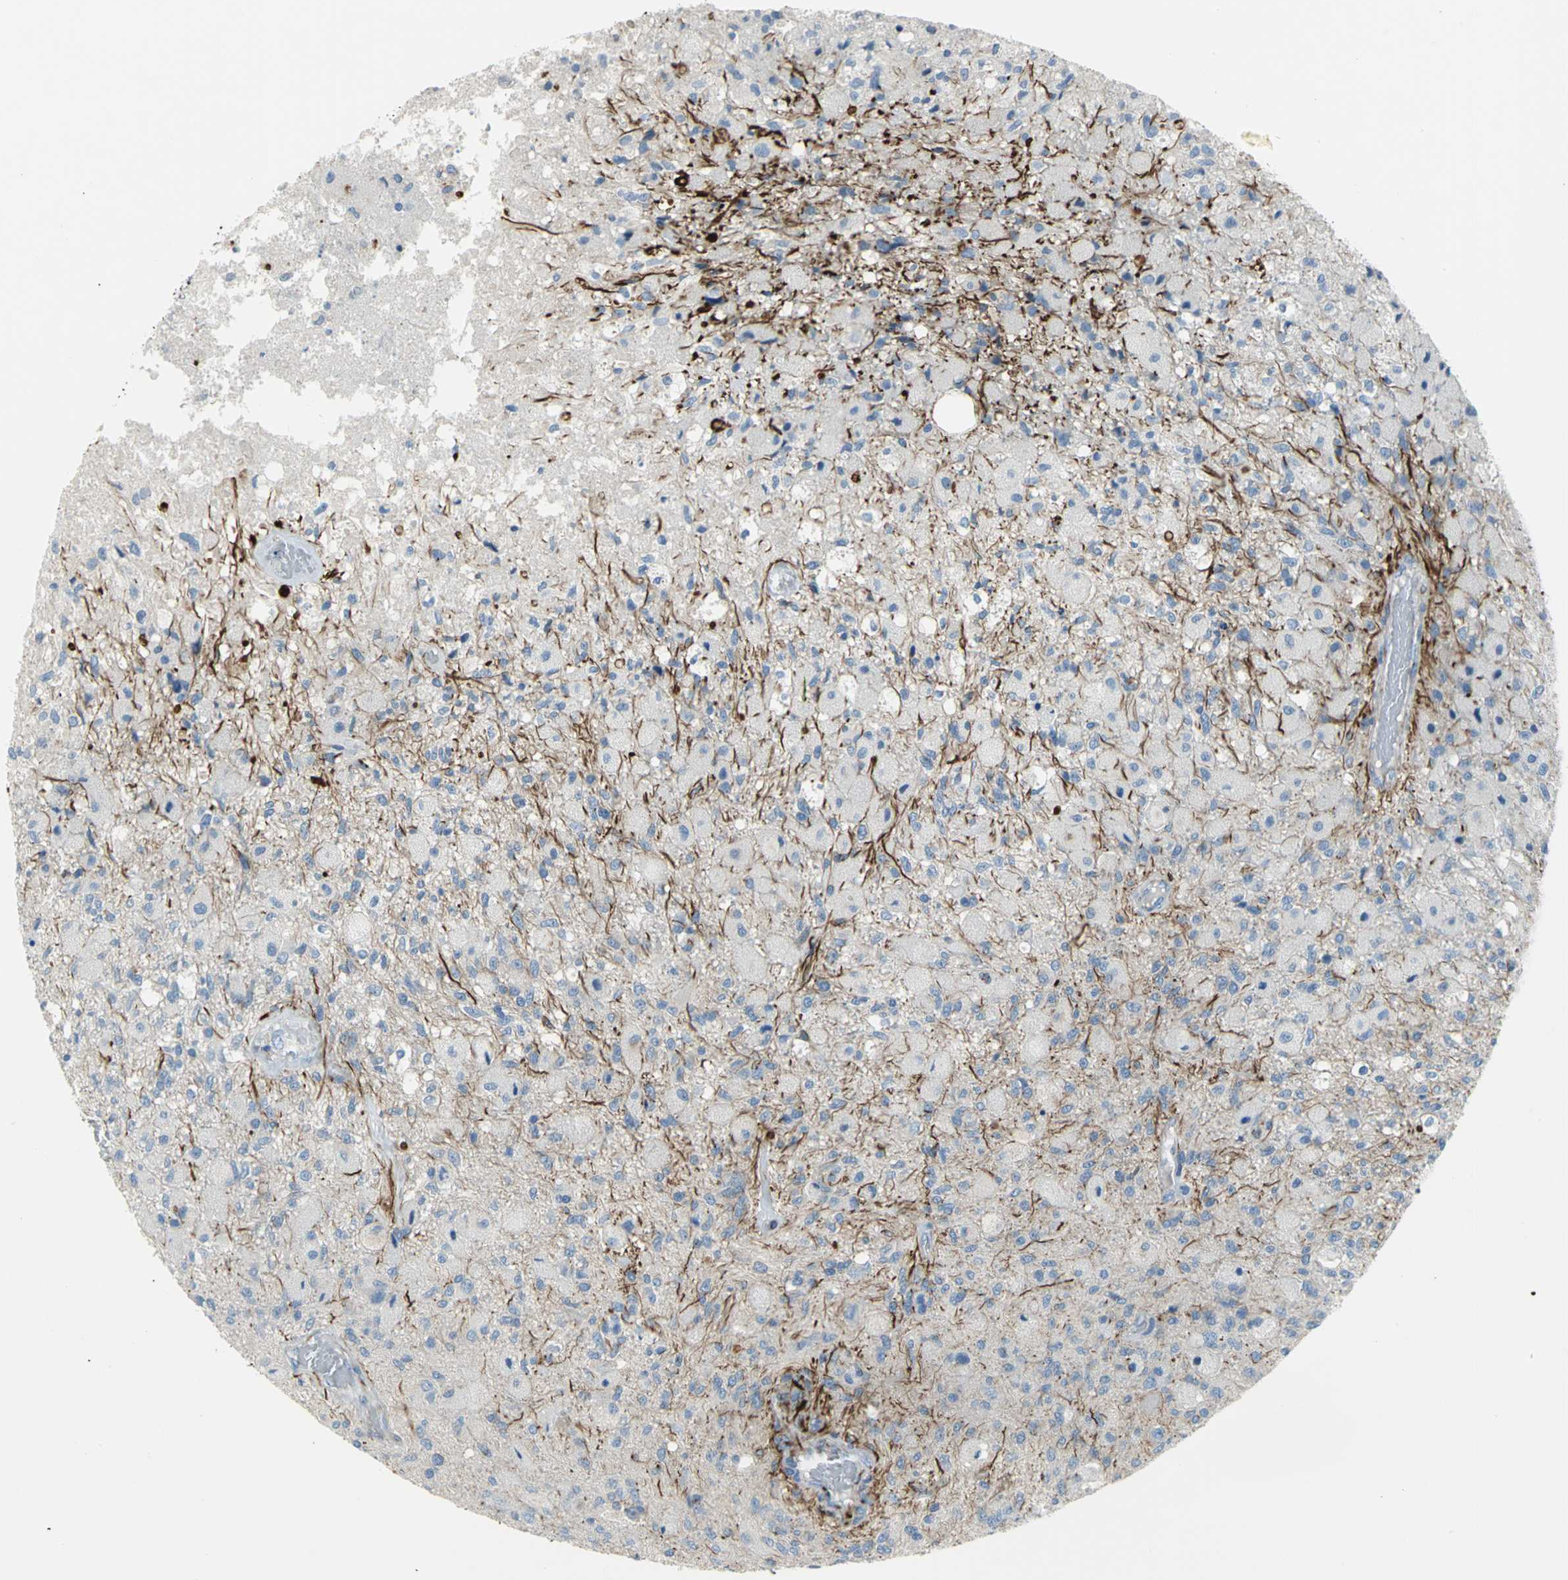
{"staining": {"intensity": "moderate", "quantity": "<25%", "location": "cytoplasmic/membranous"}, "tissue": "glioma", "cell_type": "Tumor cells", "image_type": "cancer", "snomed": [{"axis": "morphology", "description": "Normal tissue, NOS"}, {"axis": "morphology", "description": "Glioma, malignant, High grade"}, {"axis": "topography", "description": "Cerebral cortex"}], "caption": "The micrograph demonstrates immunohistochemical staining of malignant glioma (high-grade). There is moderate cytoplasmic/membranous expression is identified in approximately <25% of tumor cells.", "gene": "ALOX15", "patient": {"sex": "male", "age": 77}}